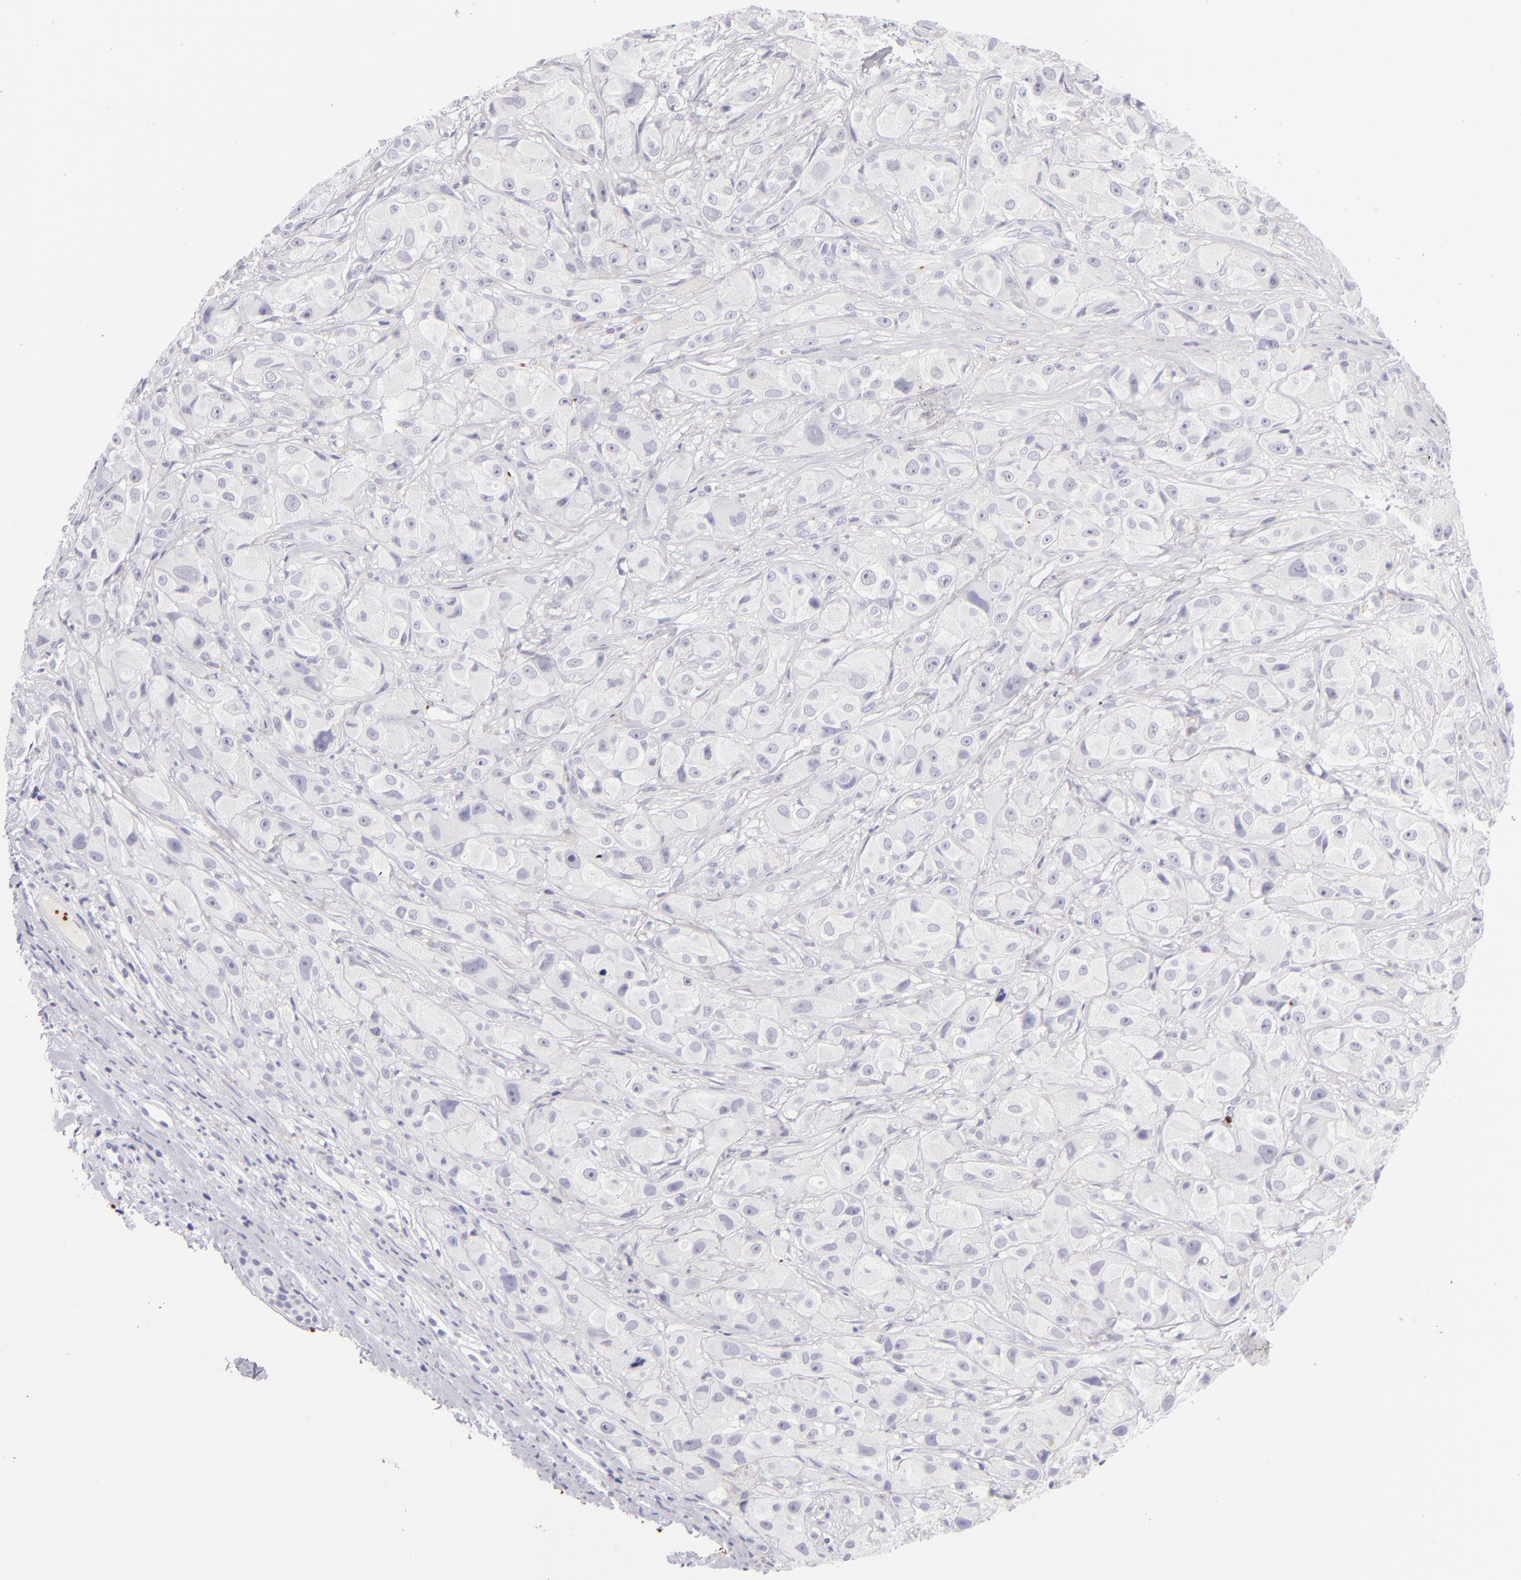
{"staining": {"intensity": "negative", "quantity": "none", "location": "none"}, "tissue": "melanoma", "cell_type": "Tumor cells", "image_type": "cancer", "snomed": [{"axis": "morphology", "description": "Malignant melanoma, NOS"}, {"axis": "topography", "description": "Skin"}], "caption": "Protein analysis of melanoma exhibits no significant expression in tumor cells.", "gene": "GP1BA", "patient": {"sex": "male", "age": 56}}